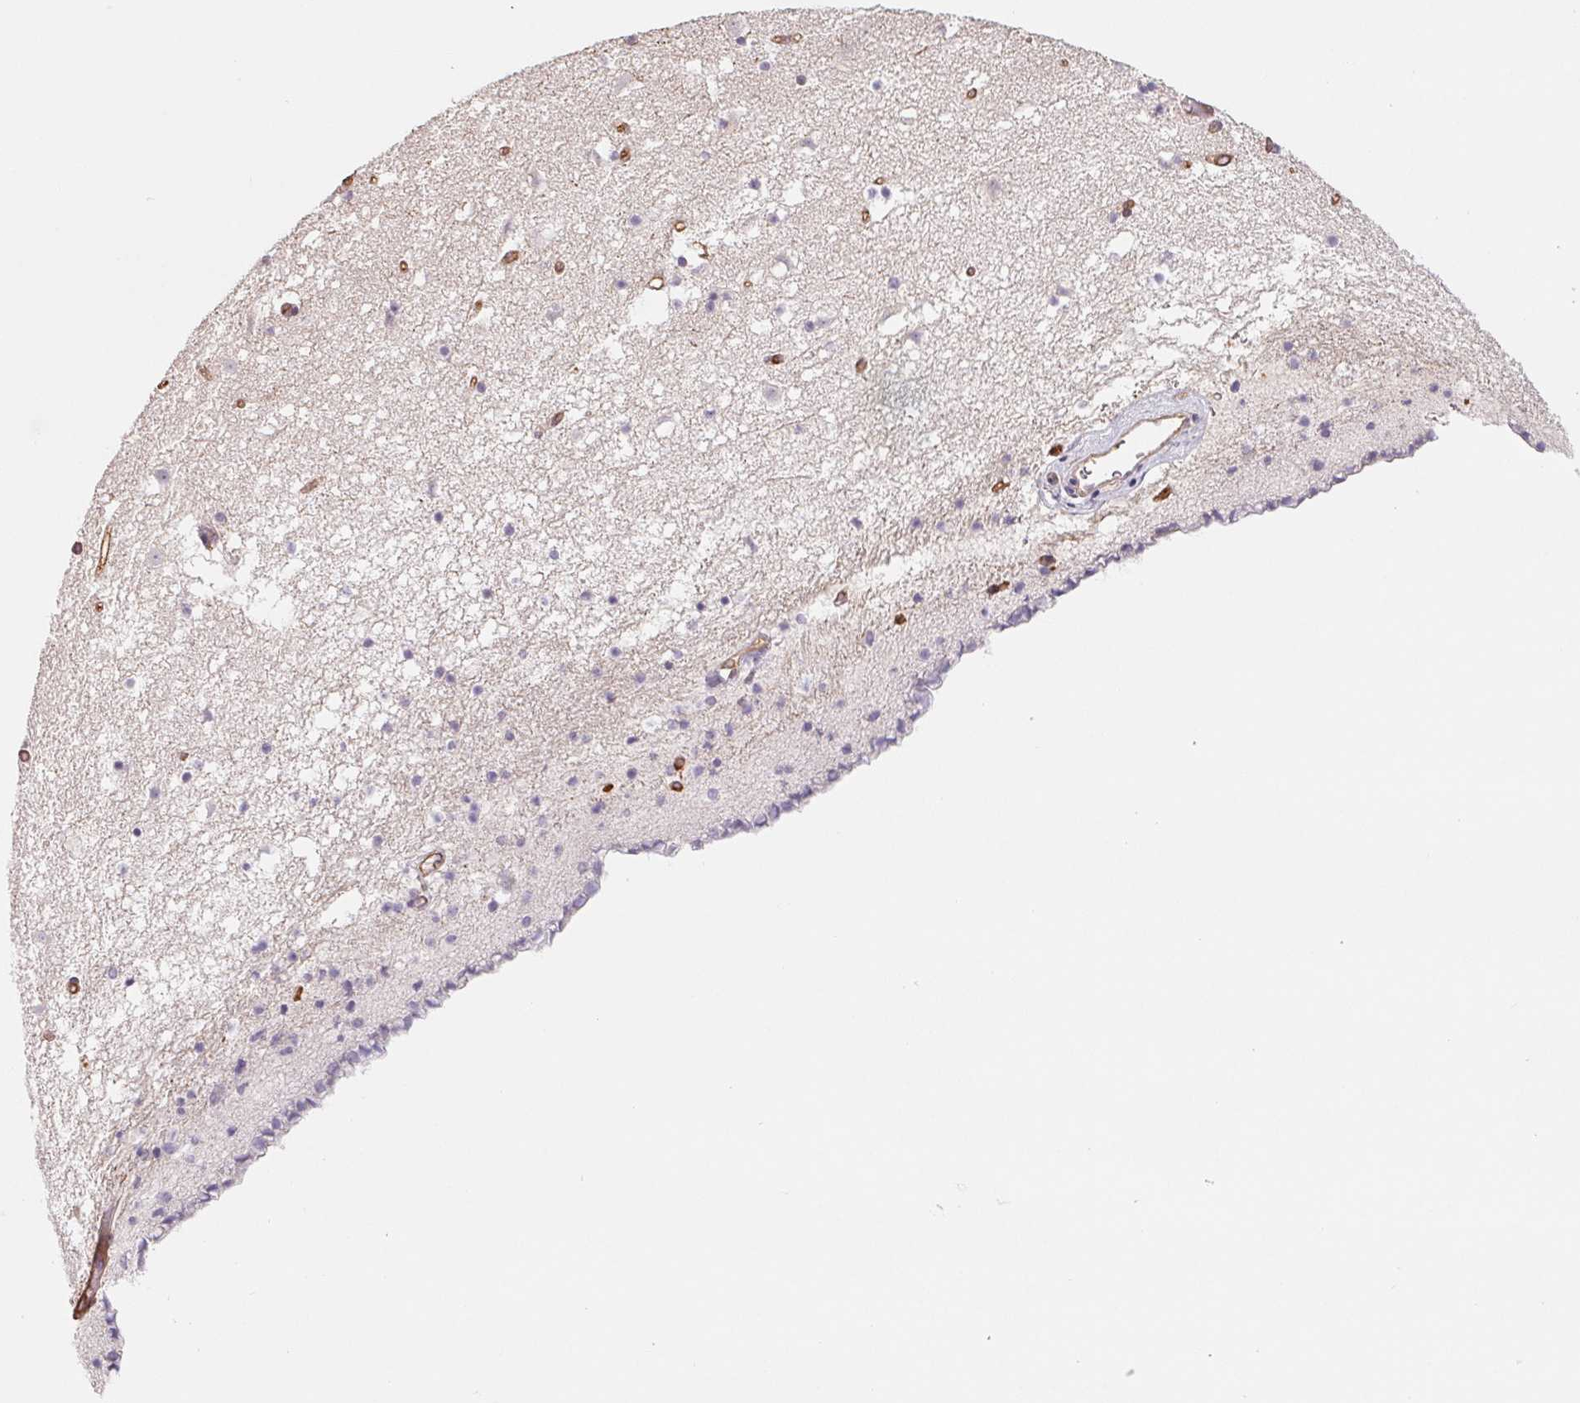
{"staining": {"intensity": "negative", "quantity": "none", "location": "none"}, "tissue": "caudate", "cell_type": "Glial cells", "image_type": "normal", "snomed": [{"axis": "morphology", "description": "Normal tissue, NOS"}, {"axis": "topography", "description": "Lateral ventricle wall"}], "caption": "This photomicrograph is of unremarkable caudate stained with immunohistochemistry to label a protein in brown with the nuclei are counter-stained blue. There is no expression in glial cells. (DAB immunohistochemistry visualized using brightfield microscopy, high magnification).", "gene": "ANKRD13B", "patient": {"sex": "female", "age": 42}}